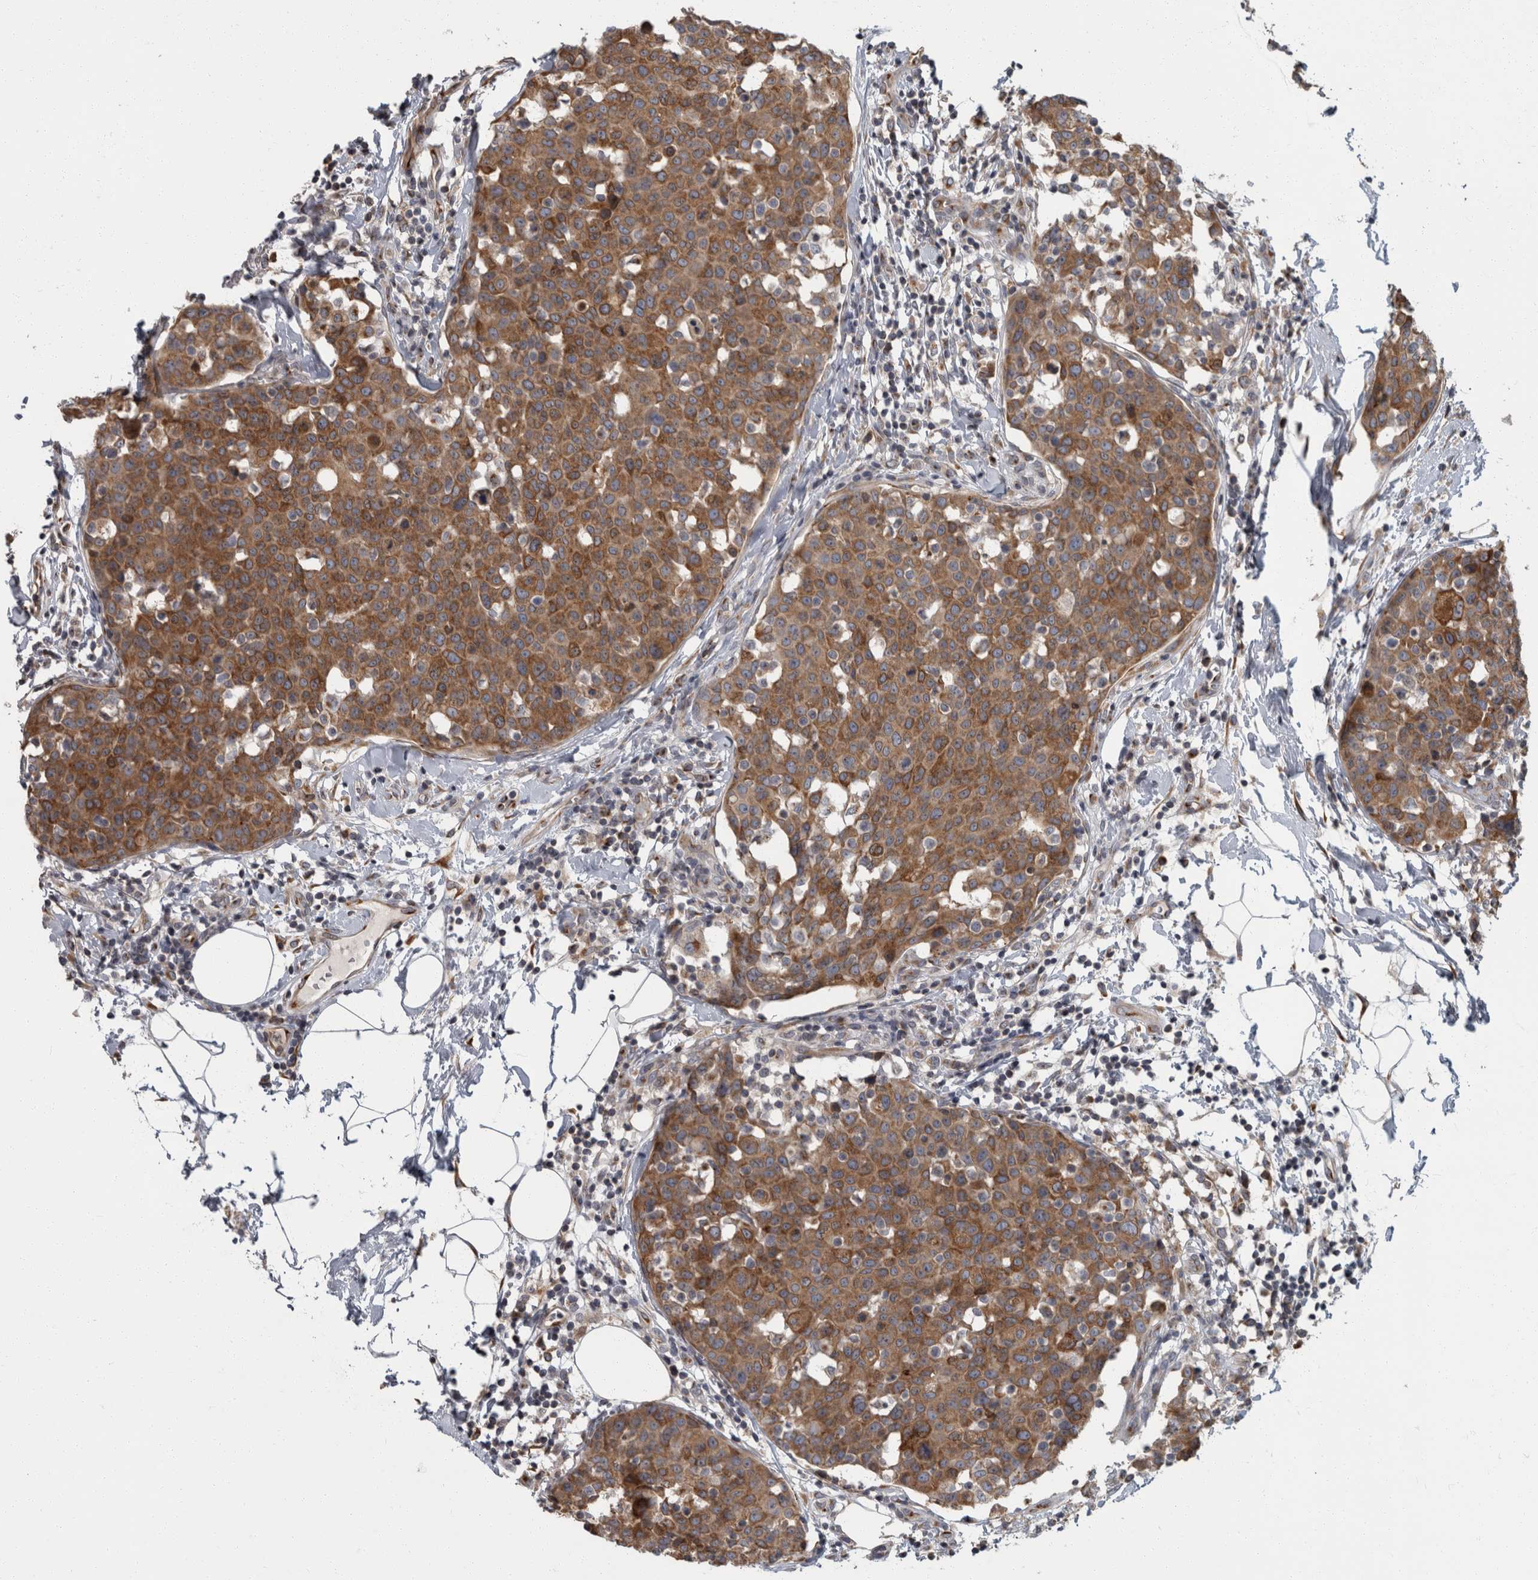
{"staining": {"intensity": "moderate", "quantity": ">75%", "location": "cytoplasmic/membranous"}, "tissue": "breast cancer", "cell_type": "Tumor cells", "image_type": "cancer", "snomed": [{"axis": "morphology", "description": "Normal tissue, NOS"}, {"axis": "morphology", "description": "Duct carcinoma"}, {"axis": "topography", "description": "Breast"}], "caption": "This is an image of IHC staining of intraductal carcinoma (breast), which shows moderate expression in the cytoplasmic/membranous of tumor cells.", "gene": "LMAN2L", "patient": {"sex": "female", "age": 37}}